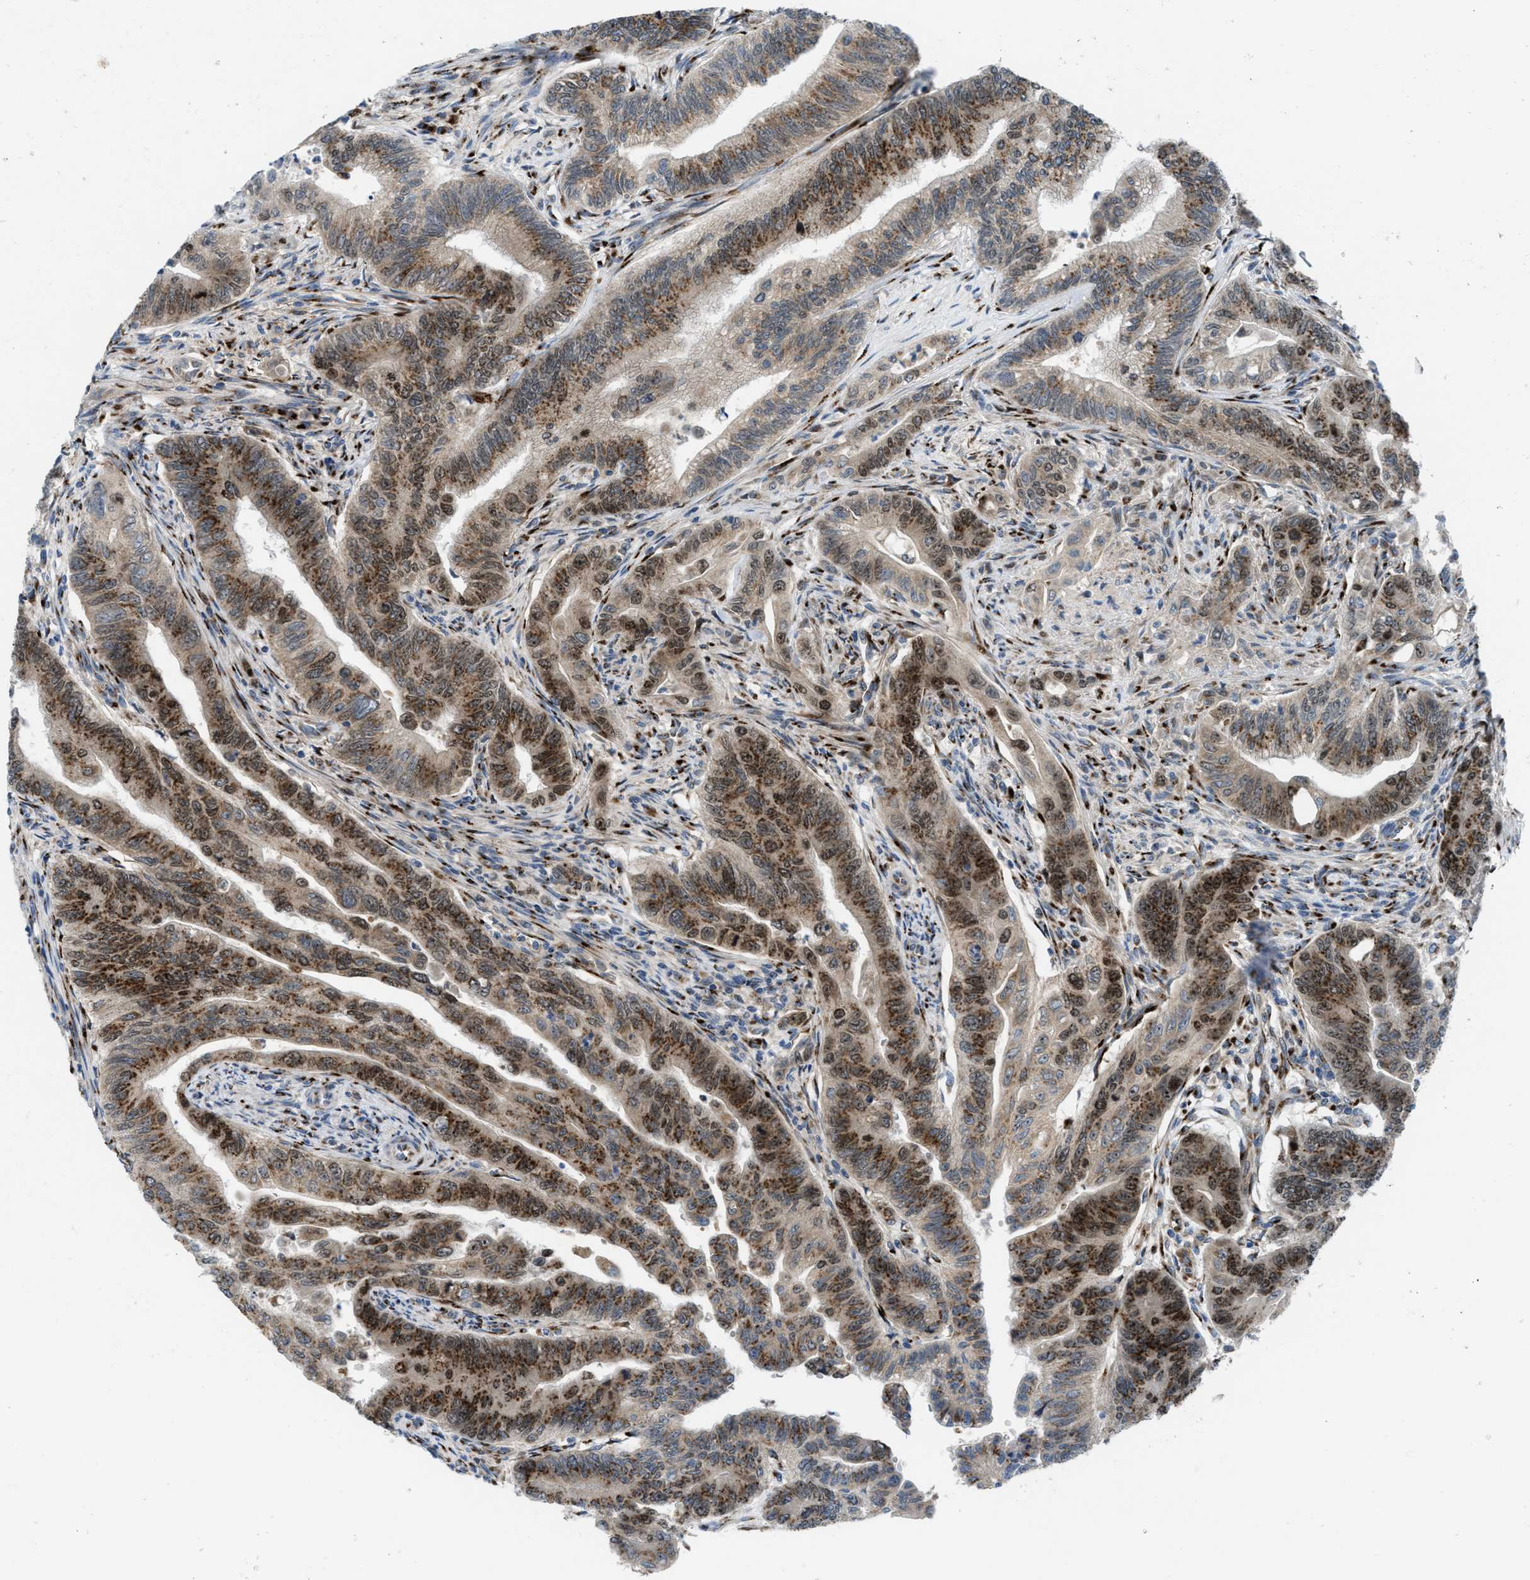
{"staining": {"intensity": "moderate", "quantity": ">75%", "location": "cytoplasmic/membranous"}, "tissue": "colorectal cancer", "cell_type": "Tumor cells", "image_type": "cancer", "snomed": [{"axis": "morphology", "description": "Adenoma, NOS"}, {"axis": "morphology", "description": "Adenocarcinoma, NOS"}, {"axis": "topography", "description": "Colon"}], "caption": "A histopathology image of human adenocarcinoma (colorectal) stained for a protein reveals moderate cytoplasmic/membranous brown staining in tumor cells. The staining is performed using DAB brown chromogen to label protein expression. The nuclei are counter-stained blue using hematoxylin.", "gene": "SLC38A10", "patient": {"sex": "male", "age": 79}}